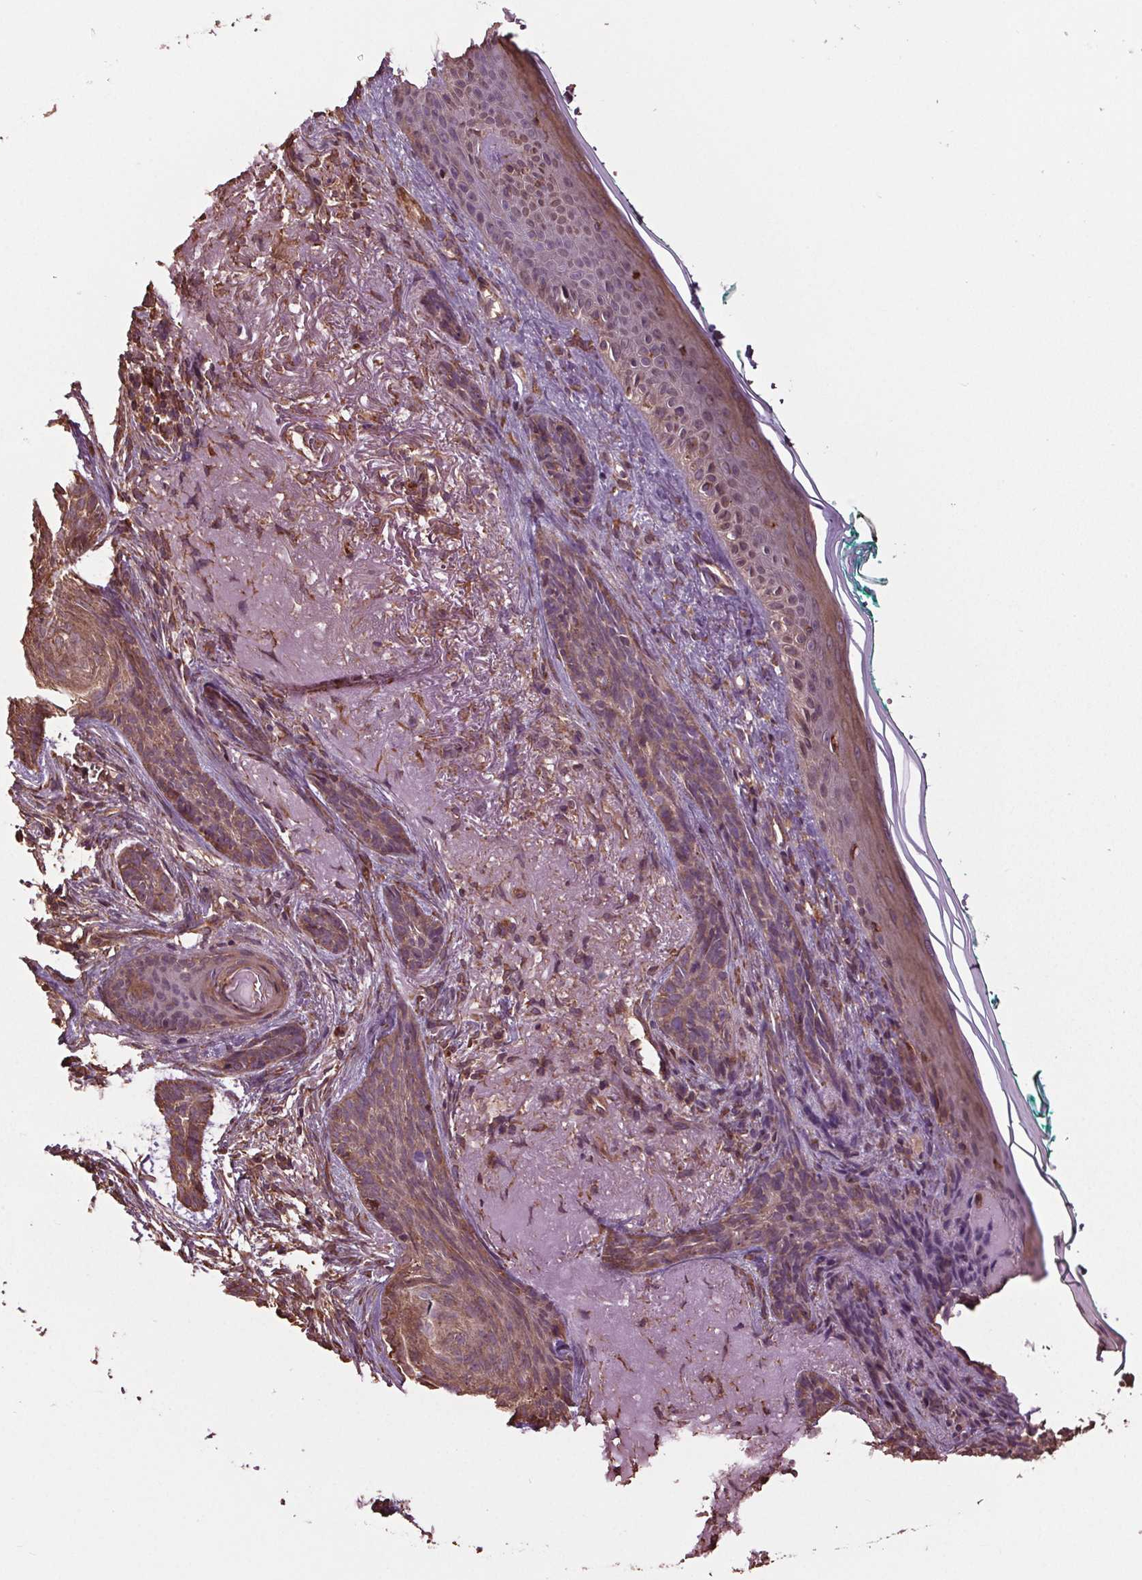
{"staining": {"intensity": "weak", "quantity": ">75%", "location": "cytoplasmic/membranous"}, "tissue": "skin cancer", "cell_type": "Tumor cells", "image_type": "cancer", "snomed": [{"axis": "morphology", "description": "Basal cell carcinoma"}, {"axis": "topography", "description": "Skin"}], "caption": "The histopathology image demonstrates immunohistochemical staining of skin cancer (basal cell carcinoma). There is weak cytoplasmic/membranous staining is appreciated in about >75% of tumor cells. Nuclei are stained in blue.", "gene": "RNPEP", "patient": {"sex": "female", "age": 78}}